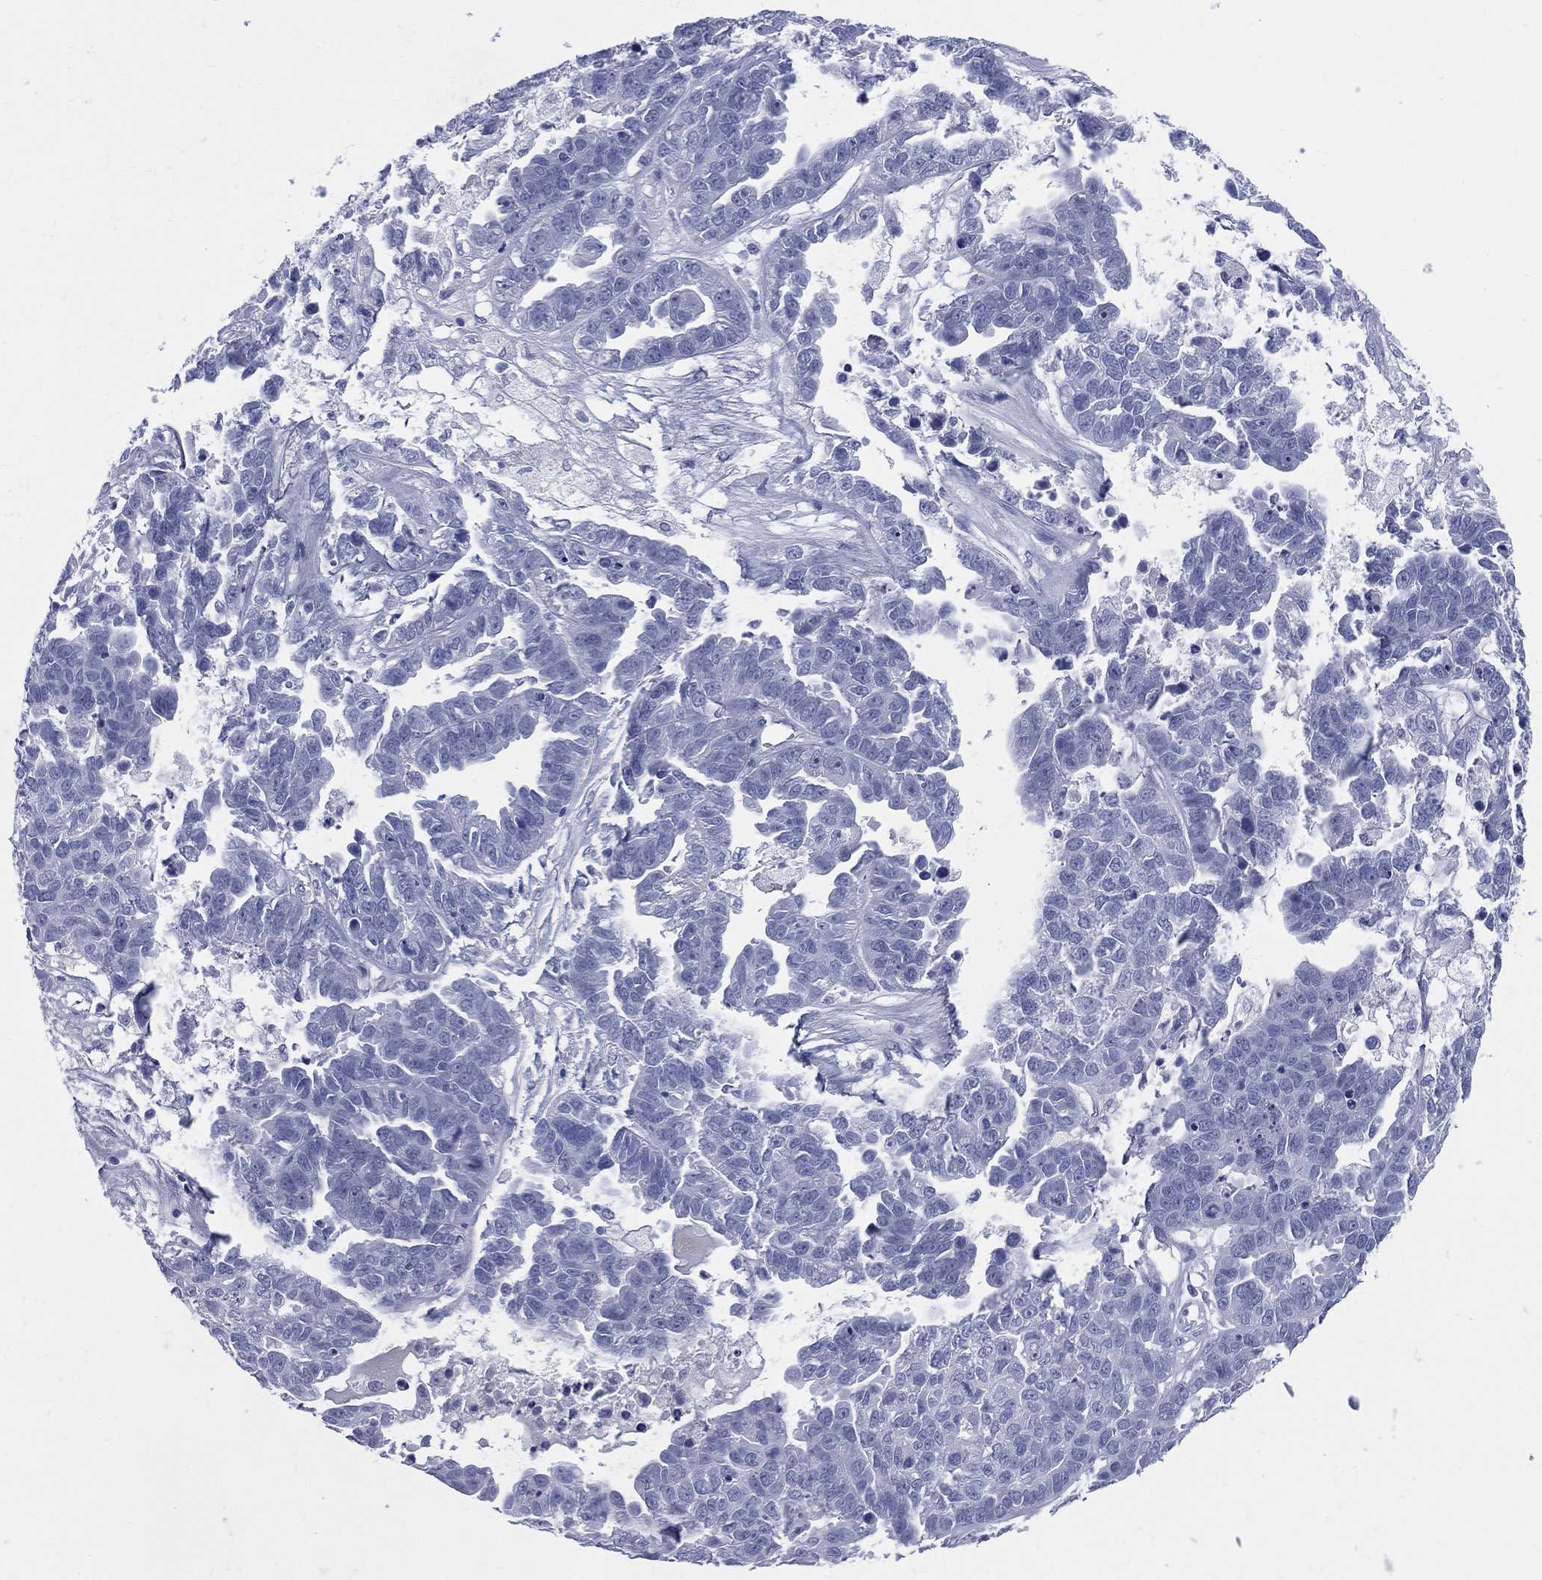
{"staining": {"intensity": "negative", "quantity": "none", "location": "none"}, "tissue": "ovarian cancer", "cell_type": "Tumor cells", "image_type": "cancer", "snomed": [{"axis": "morphology", "description": "Cystadenocarcinoma, serous, NOS"}, {"axis": "topography", "description": "Ovary"}], "caption": "This micrograph is of ovarian cancer stained with immunohistochemistry (IHC) to label a protein in brown with the nuclei are counter-stained blue. There is no staining in tumor cells.", "gene": "CYLC1", "patient": {"sex": "female", "age": 87}}